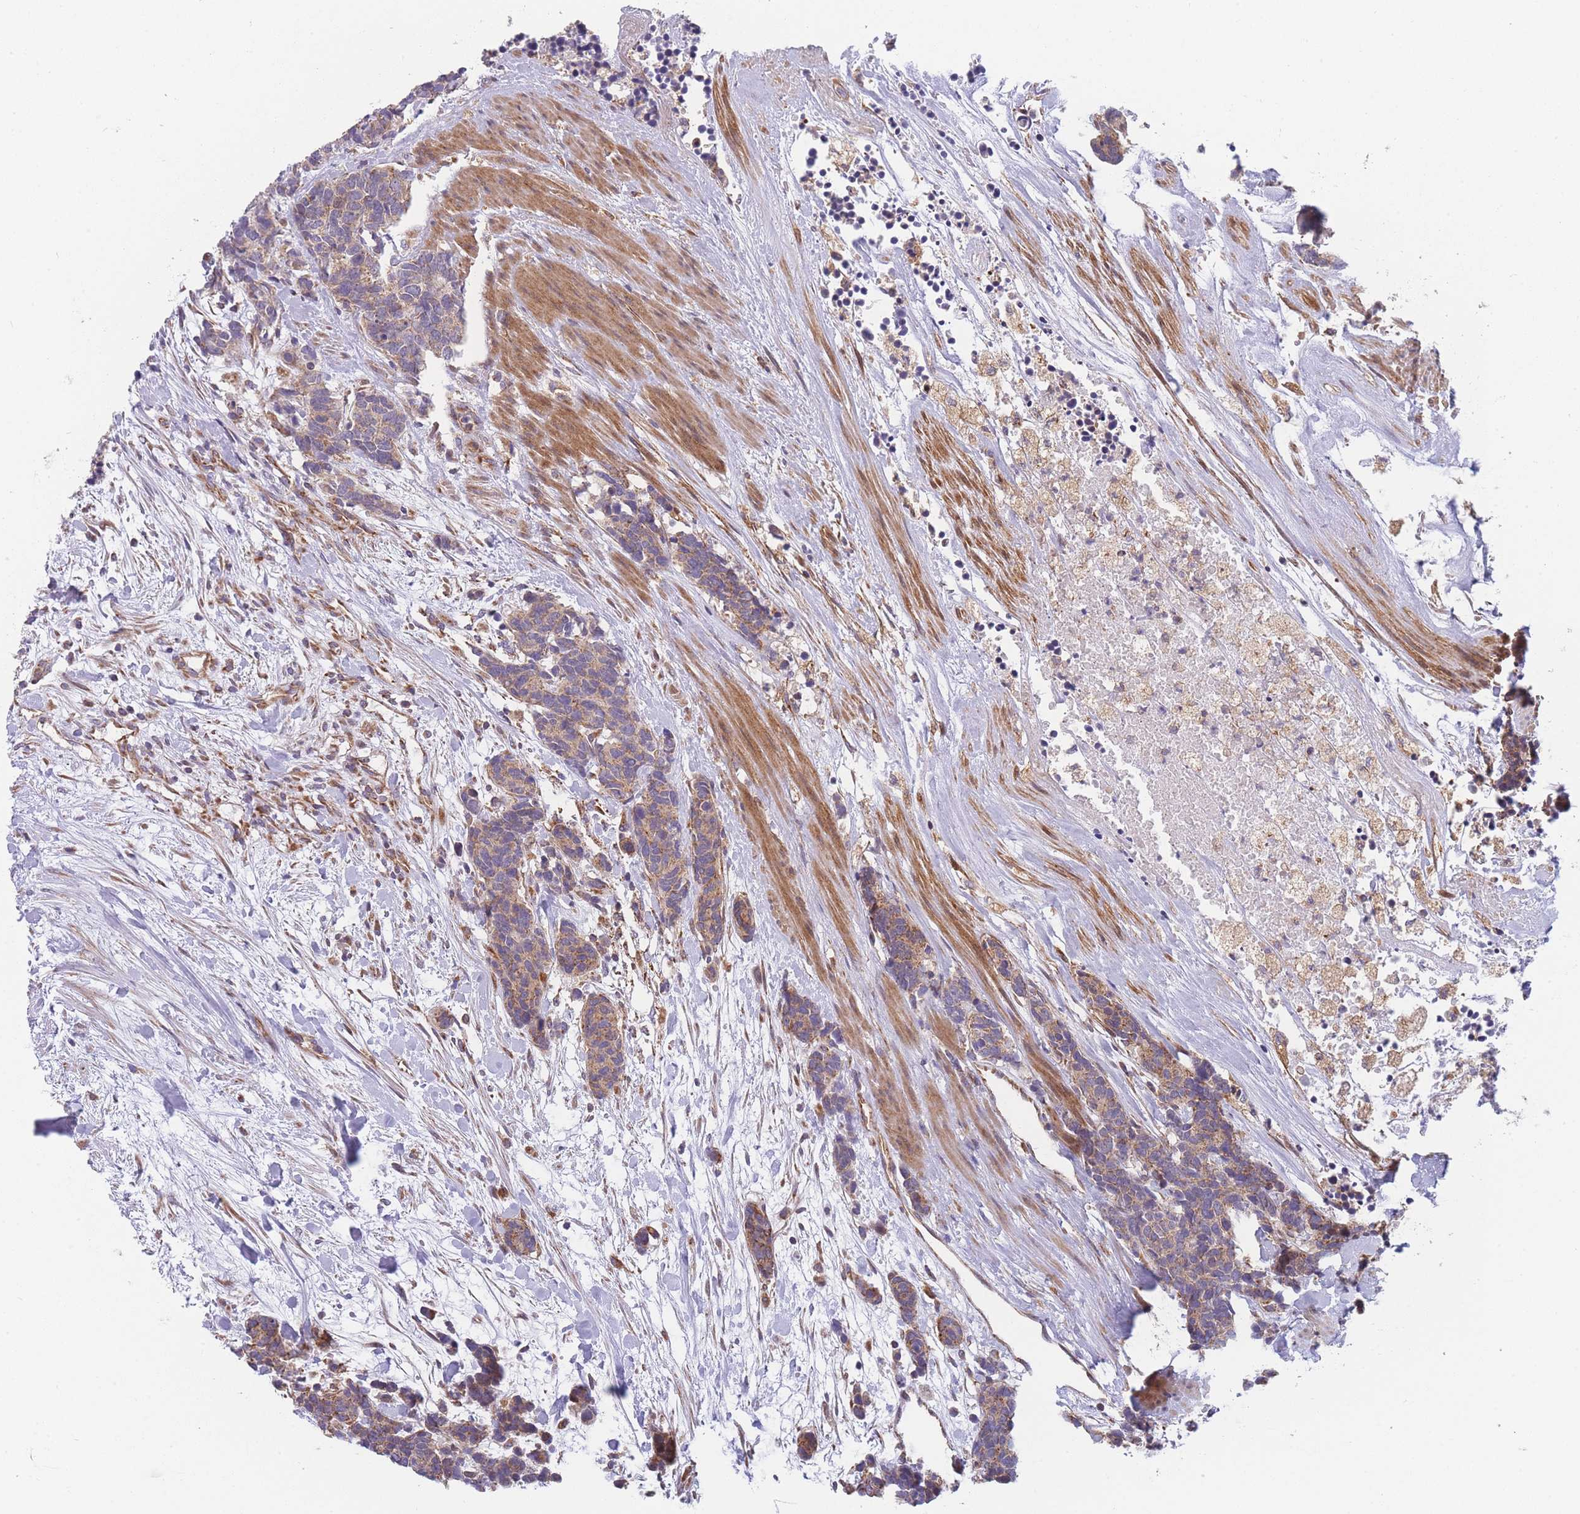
{"staining": {"intensity": "weak", "quantity": ">75%", "location": "cytoplasmic/membranous"}, "tissue": "carcinoid", "cell_type": "Tumor cells", "image_type": "cancer", "snomed": [{"axis": "morphology", "description": "Carcinoma, NOS"}, {"axis": "morphology", "description": "Carcinoid, malignant, NOS"}, {"axis": "topography", "description": "Prostate"}], "caption": "Immunohistochemistry (IHC) histopathology image of neoplastic tissue: carcinoma stained using immunohistochemistry (IHC) reveals low levels of weak protein expression localized specifically in the cytoplasmic/membranous of tumor cells, appearing as a cytoplasmic/membranous brown color.", "gene": "MTRES1", "patient": {"sex": "male", "age": 57}}